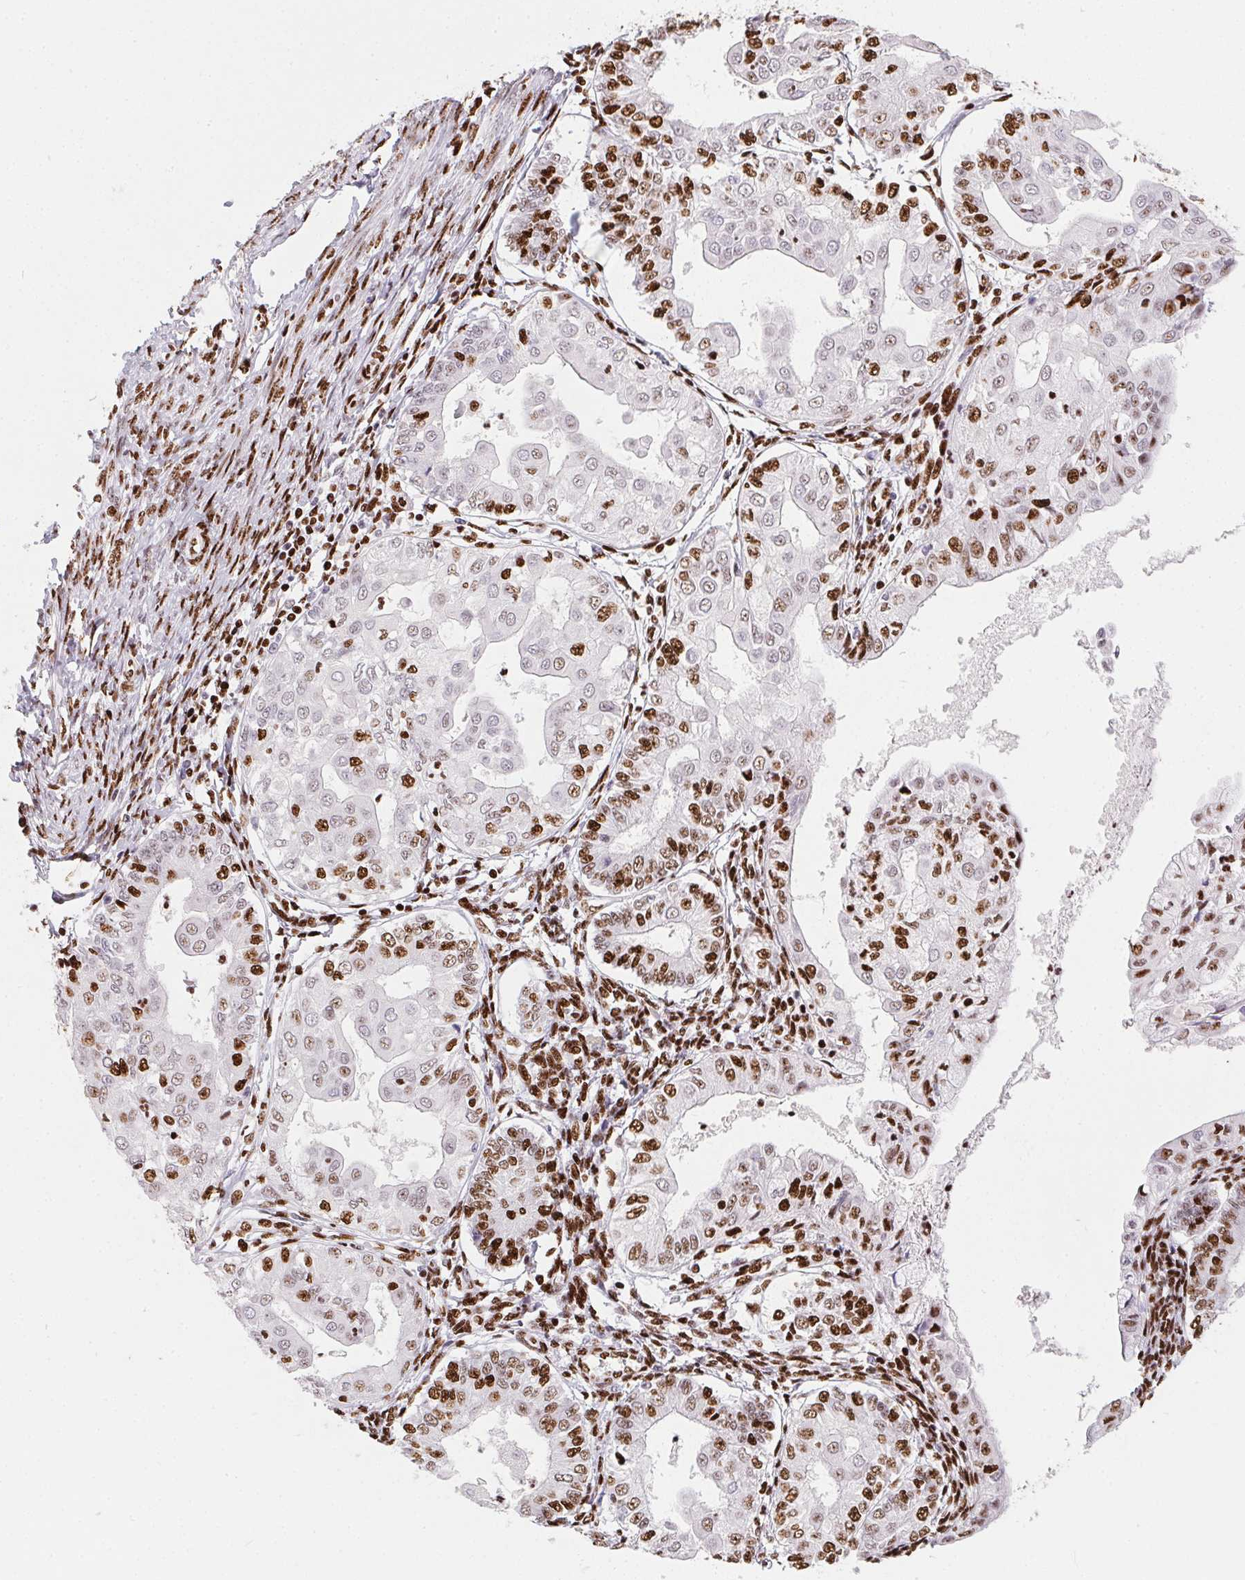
{"staining": {"intensity": "strong", "quantity": "<25%", "location": "nuclear"}, "tissue": "endometrial cancer", "cell_type": "Tumor cells", "image_type": "cancer", "snomed": [{"axis": "morphology", "description": "Adenocarcinoma, NOS"}, {"axis": "topography", "description": "Endometrium"}], "caption": "This micrograph exhibits IHC staining of endometrial cancer (adenocarcinoma), with medium strong nuclear expression in about <25% of tumor cells.", "gene": "PAGE3", "patient": {"sex": "female", "age": 68}}